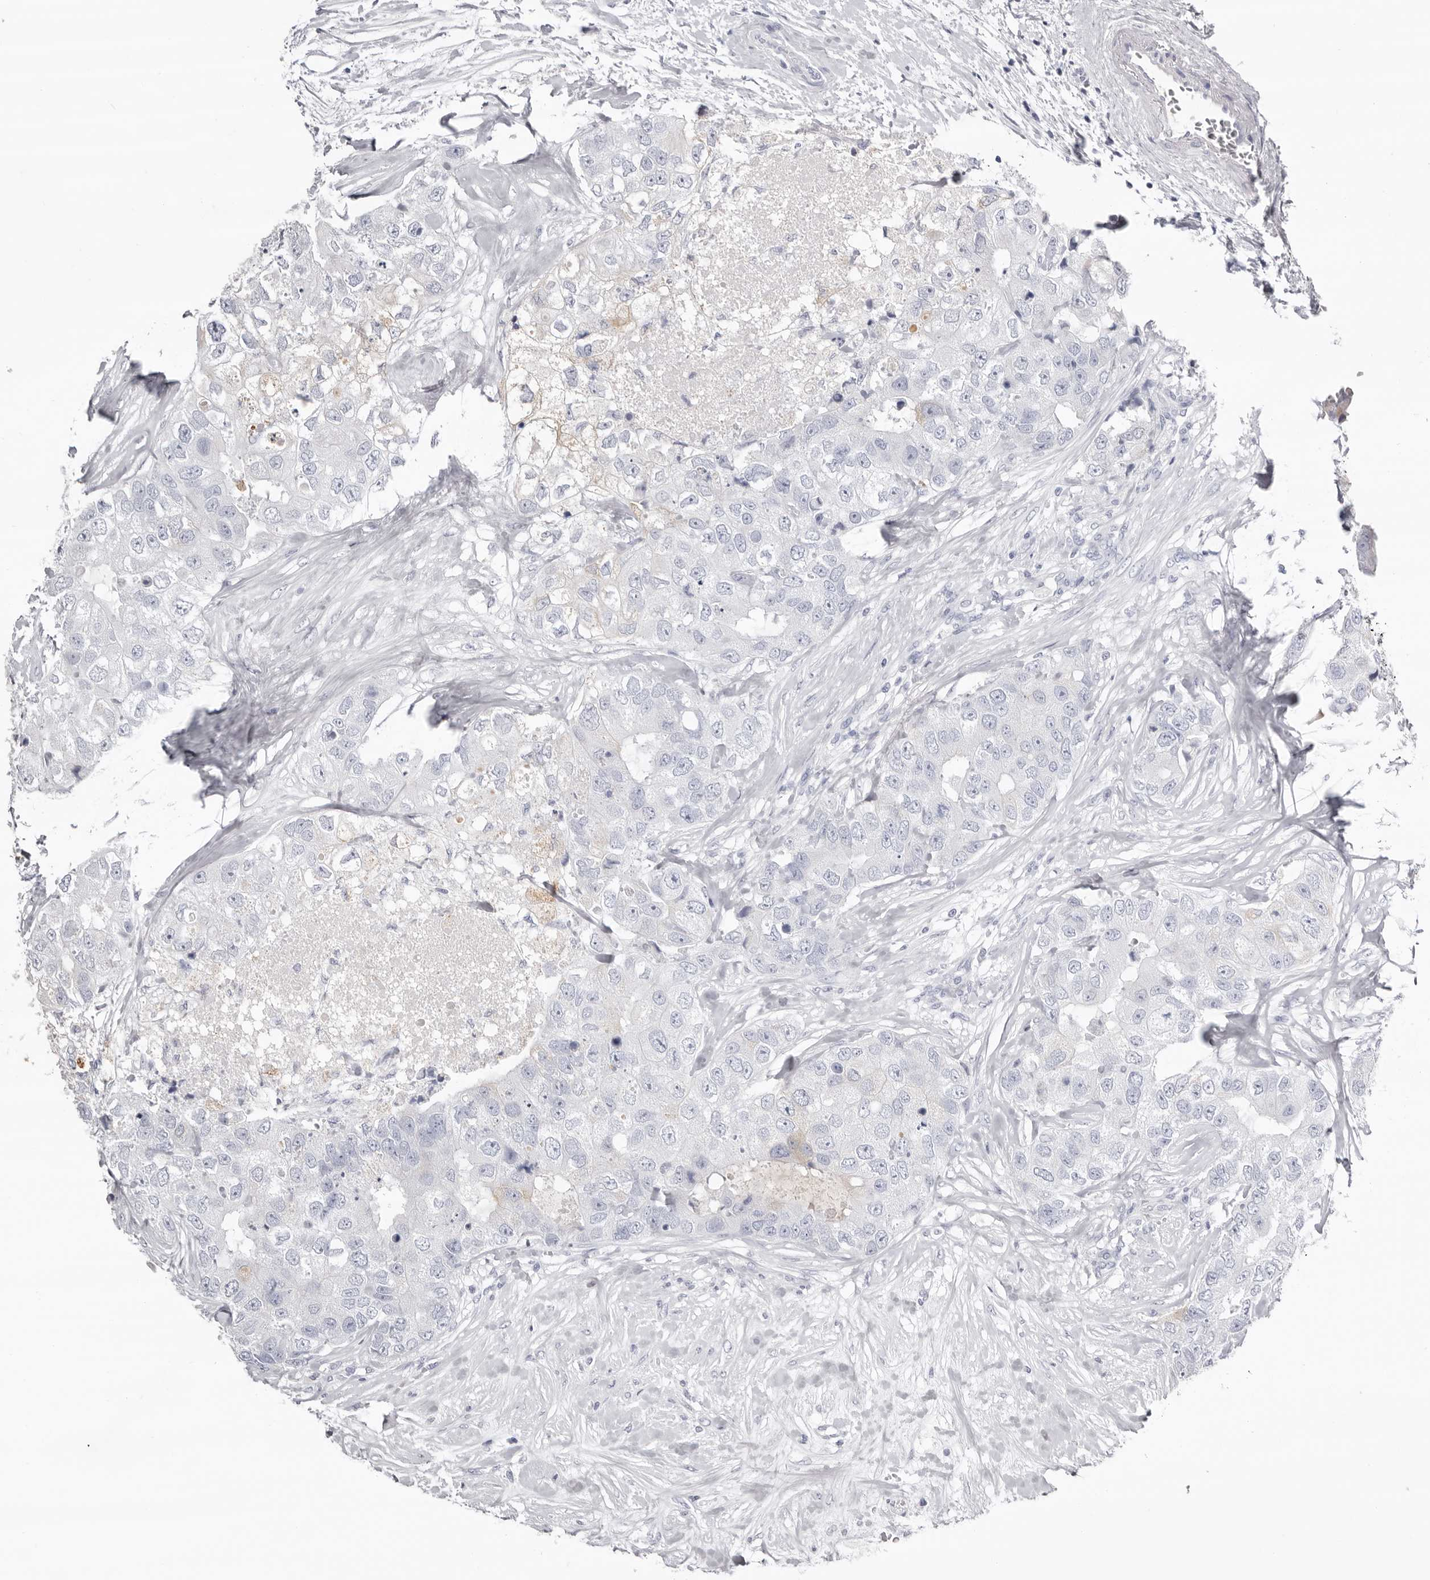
{"staining": {"intensity": "negative", "quantity": "none", "location": "none"}, "tissue": "breast cancer", "cell_type": "Tumor cells", "image_type": "cancer", "snomed": [{"axis": "morphology", "description": "Duct carcinoma"}, {"axis": "topography", "description": "Breast"}], "caption": "An immunohistochemistry (IHC) image of breast cancer is shown. There is no staining in tumor cells of breast cancer. (Brightfield microscopy of DAB (3,3'-diaminobenzidine) immunohistochemistry at high magnification).", "gene": "LPO", "patient": {"sex": "female", "age": 62}}